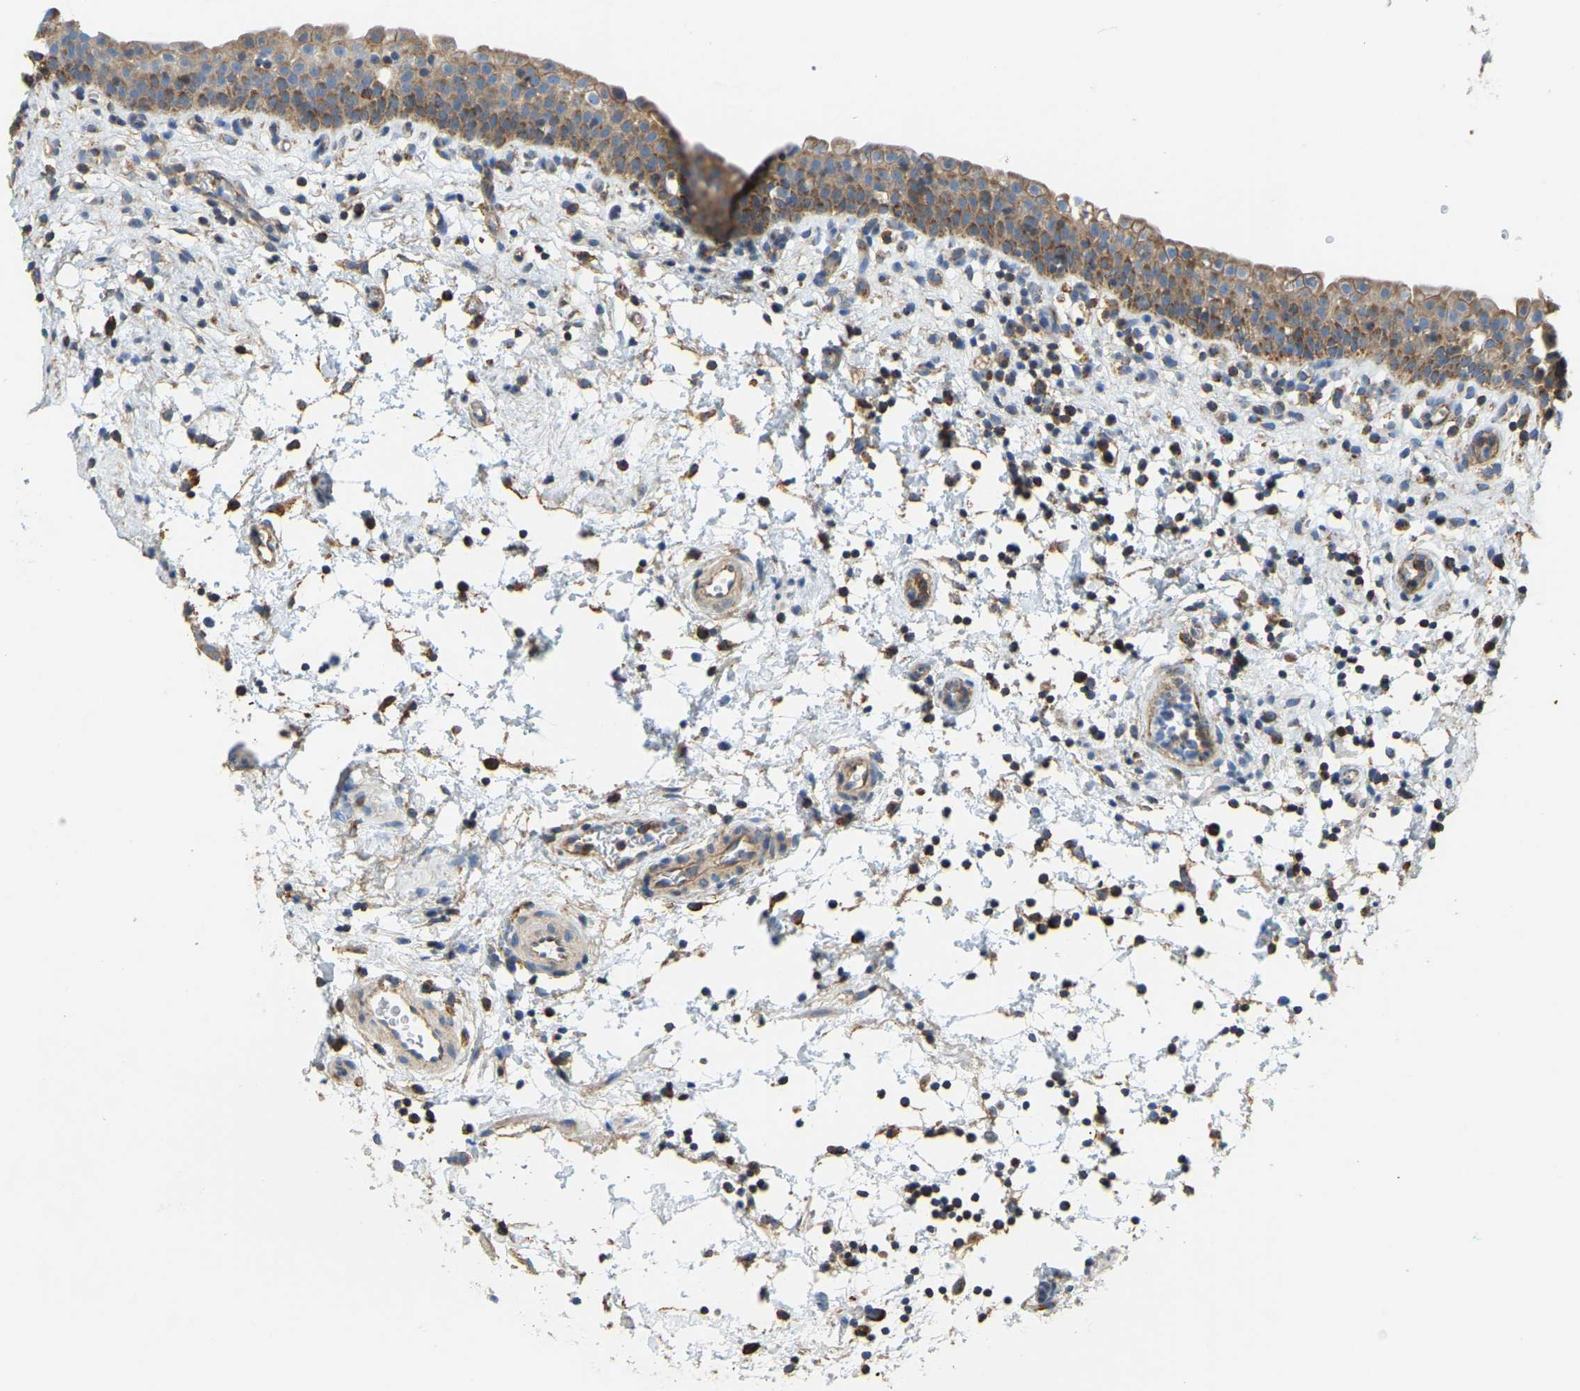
{"staining": {"intensity": "moderate", "quantity": ">75%", "location": "cytoplasmic/membranous"}, "tissue": "urinary bladder", "cell_type": "Urothelial cells", "image_type": "normal", "snomed": [{"axis": "morphology", "description": "Normal tissue, NOS"}, {"axis": "topography", "description": "Urinary bladder"}], "caption": "This is a histology image of IHC staining of unremarkable urinary bladder, which shows moderate positivity in the cytoplasmic/membranous of urothelial cells.", "gene": "AHNAK", "patient": {"sex": "male", "age": 37}}